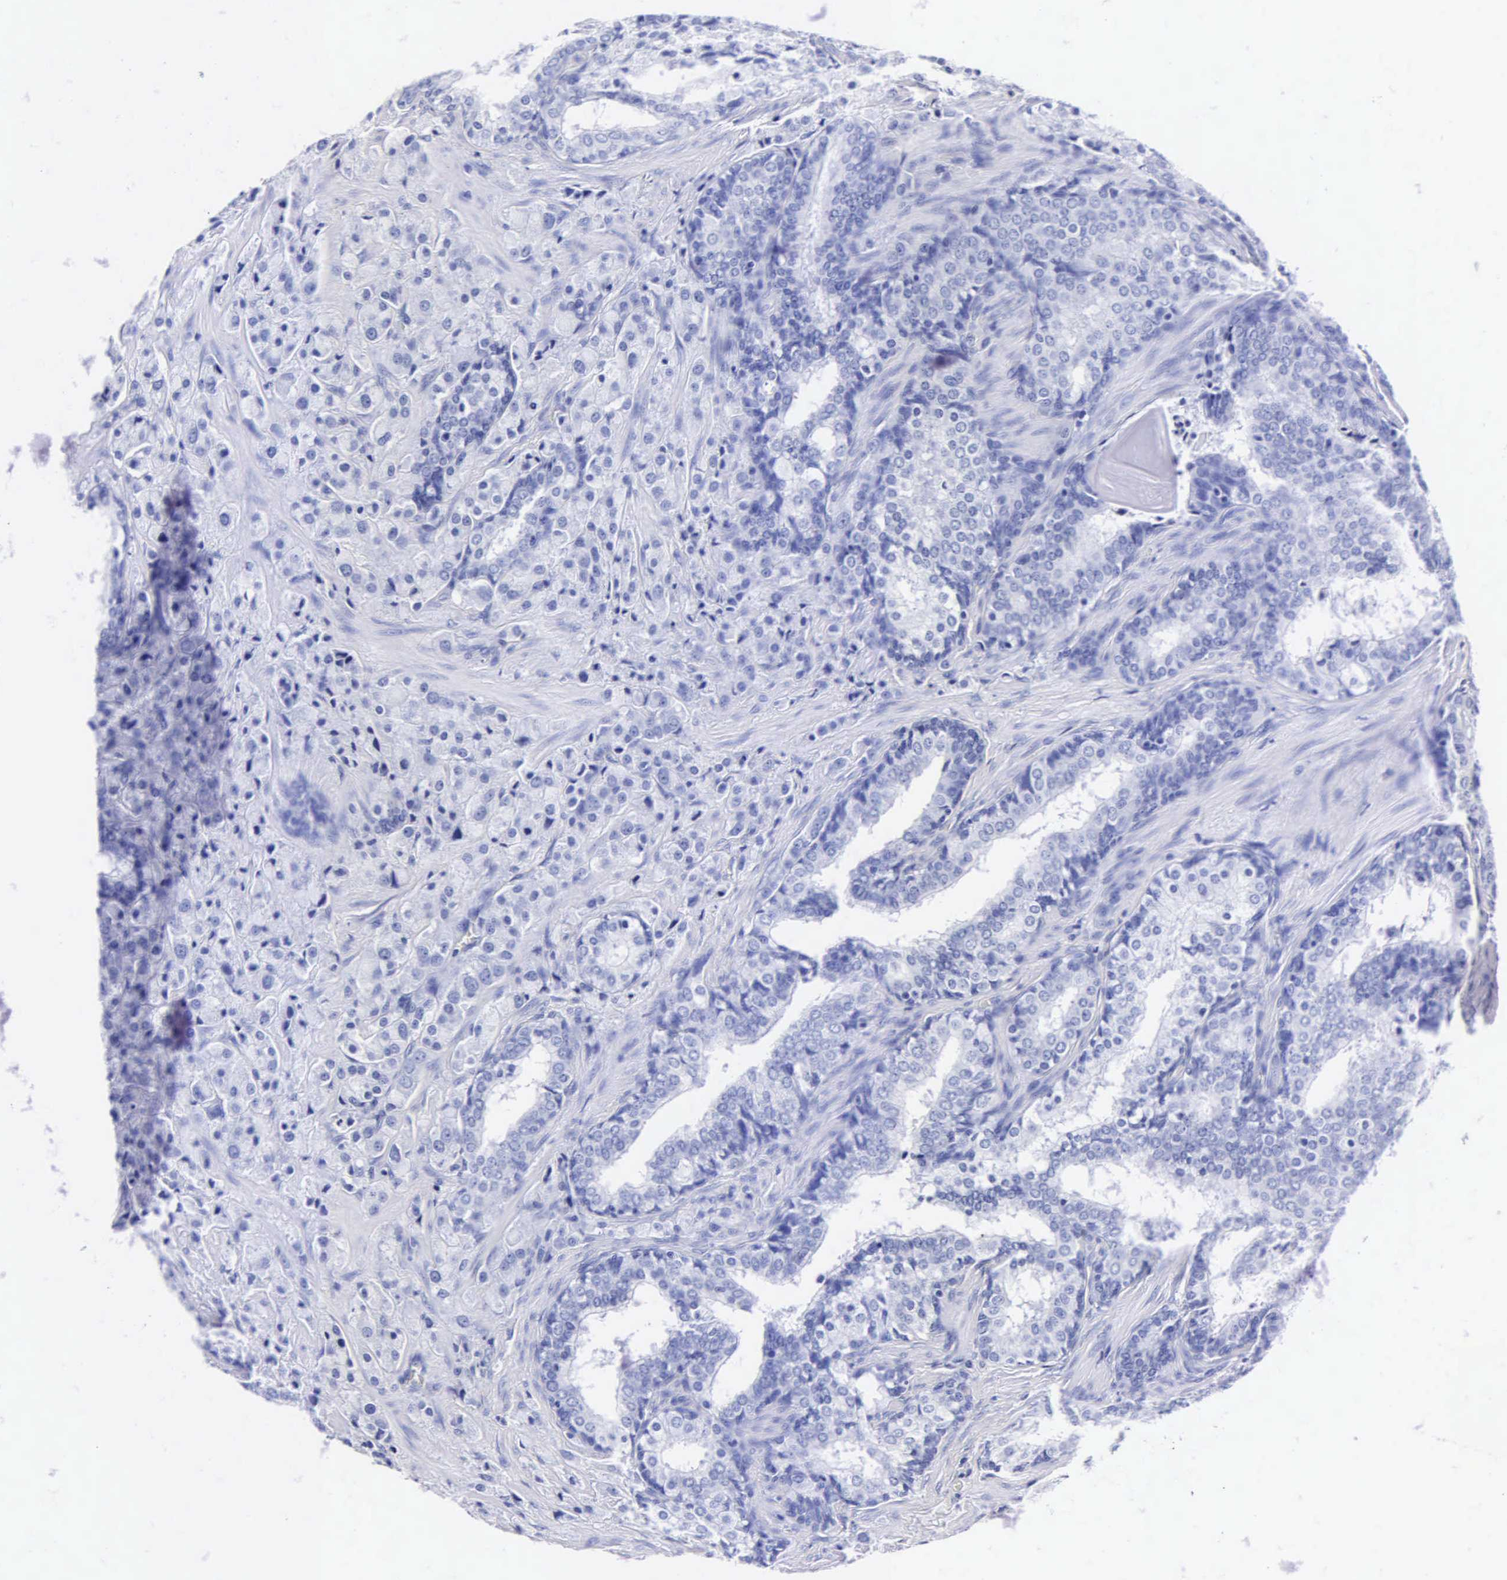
{"staining": {"intensity": "negative", "quantity": "none", "location": "none"}, "tissue": "prostate cancer", "cell_type": "Tumor cells", "image_type": "cancer", "snomed": [{"axis": "morphology", "description": "Adenocarcinoma, Medium grade"}, {"axis": "topography", "description": "Prostate"}], "caption": "DAB immunohistochemical staining of medium-grade adenocarcinoma (prostate) exhibits no significant positivity in tumor cells.", "gene": "MB", "patient": {"sex": "male", "age": 70}}